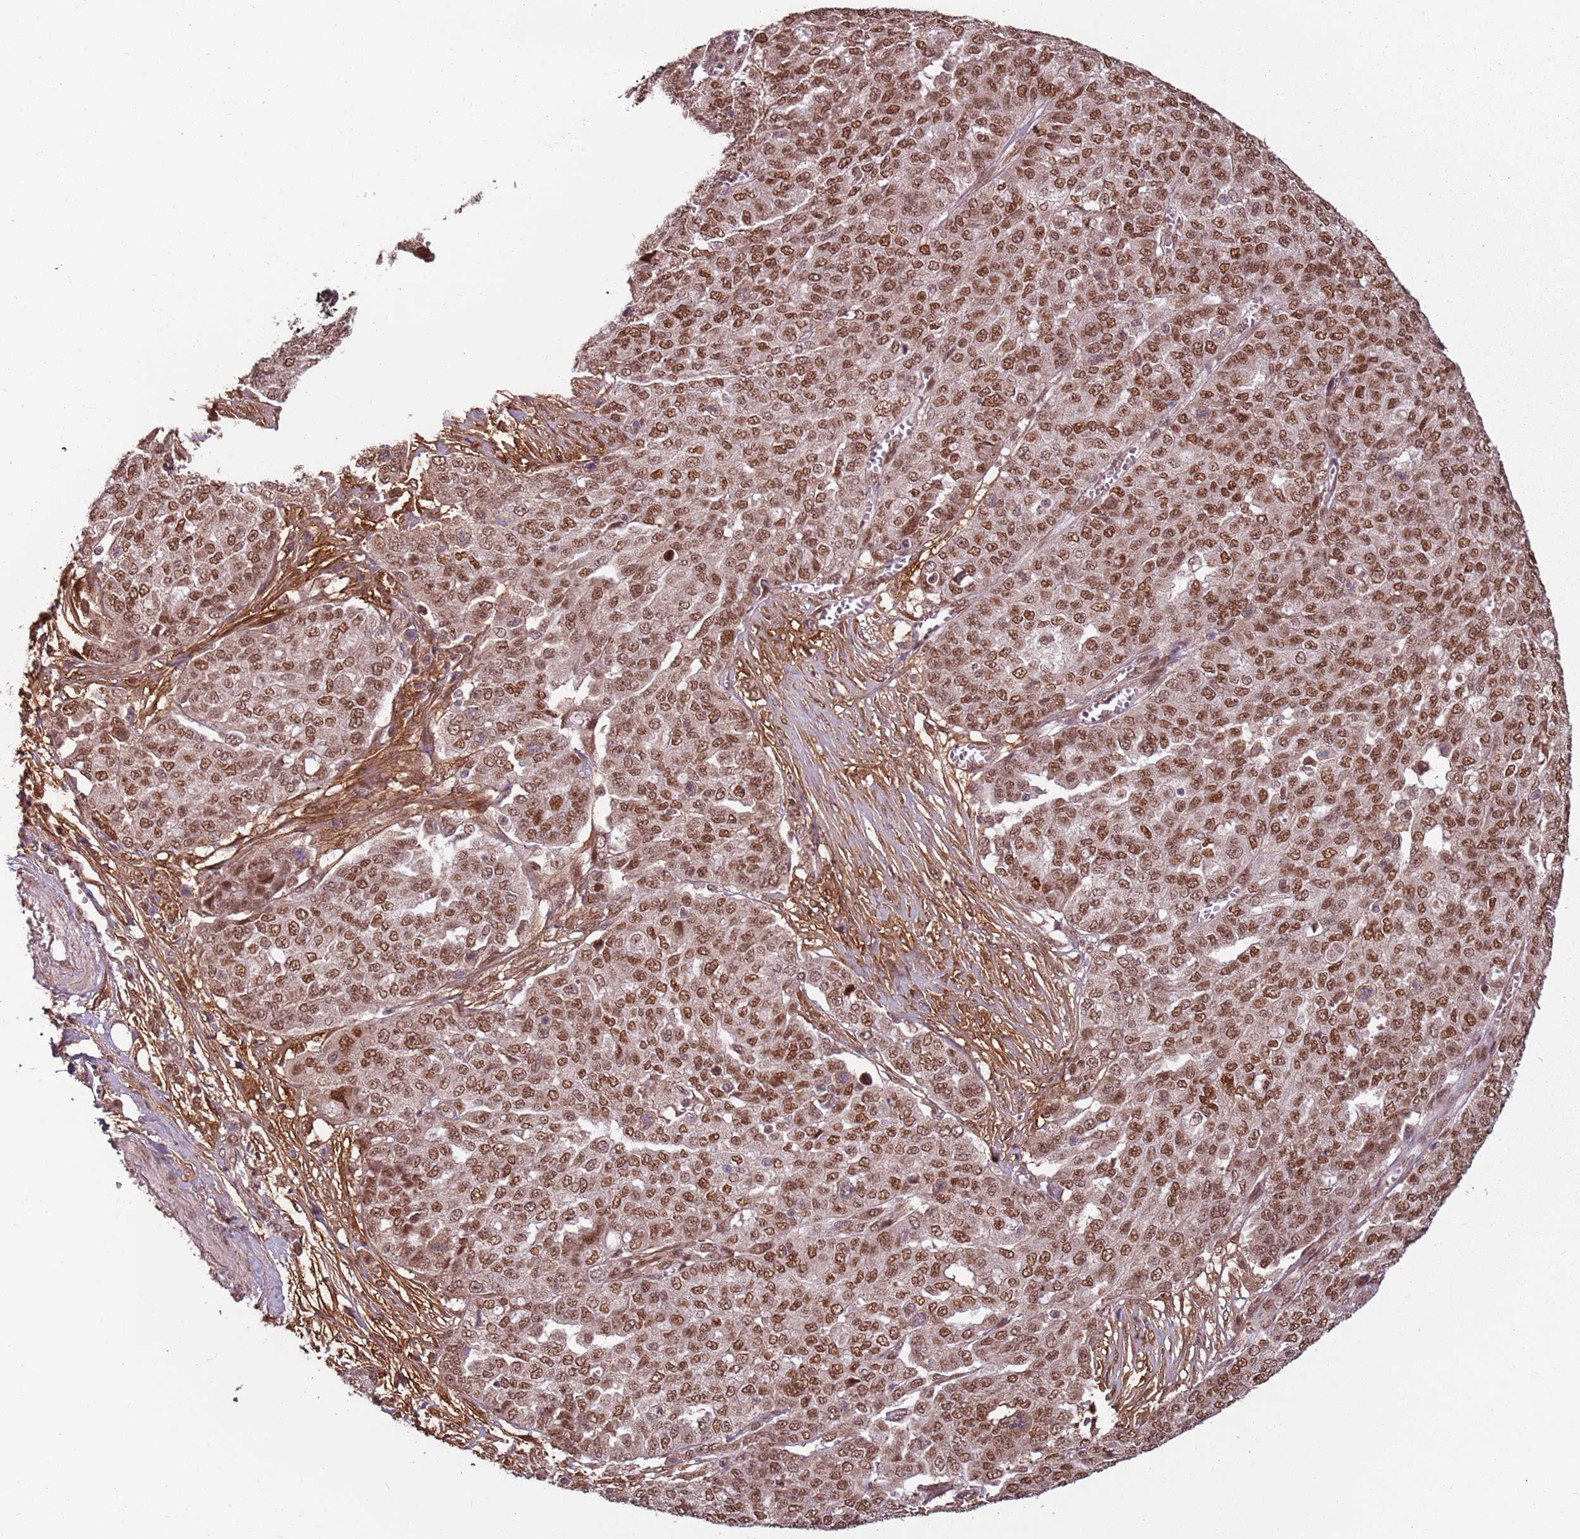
{"staining": {"intensity": "moderate", "quantity": ">75%", "location": "nuclear"}, "tissue": "ovarian cancer", "cell_type": "Tumor cells", "image_type": "cancer", "snomed": [{"axis": "morphology", "description": "Cystadenocarcinoma, serous, NOS"}, {"axis": "topography", "description": "Soft tissue"}, {"axis": "topography", "description": "Ovary"}], "caption": "Immunohistochemistry (IHC) histopathology image of human ovarian serous cystadenocarcinoma stained for a protein (brown), which exhibits medium levels of moderate nuclear expression in about >75% of tumor cells.", "gene": "POLR3H", "patient": {"sex": "female", "age": 57}}